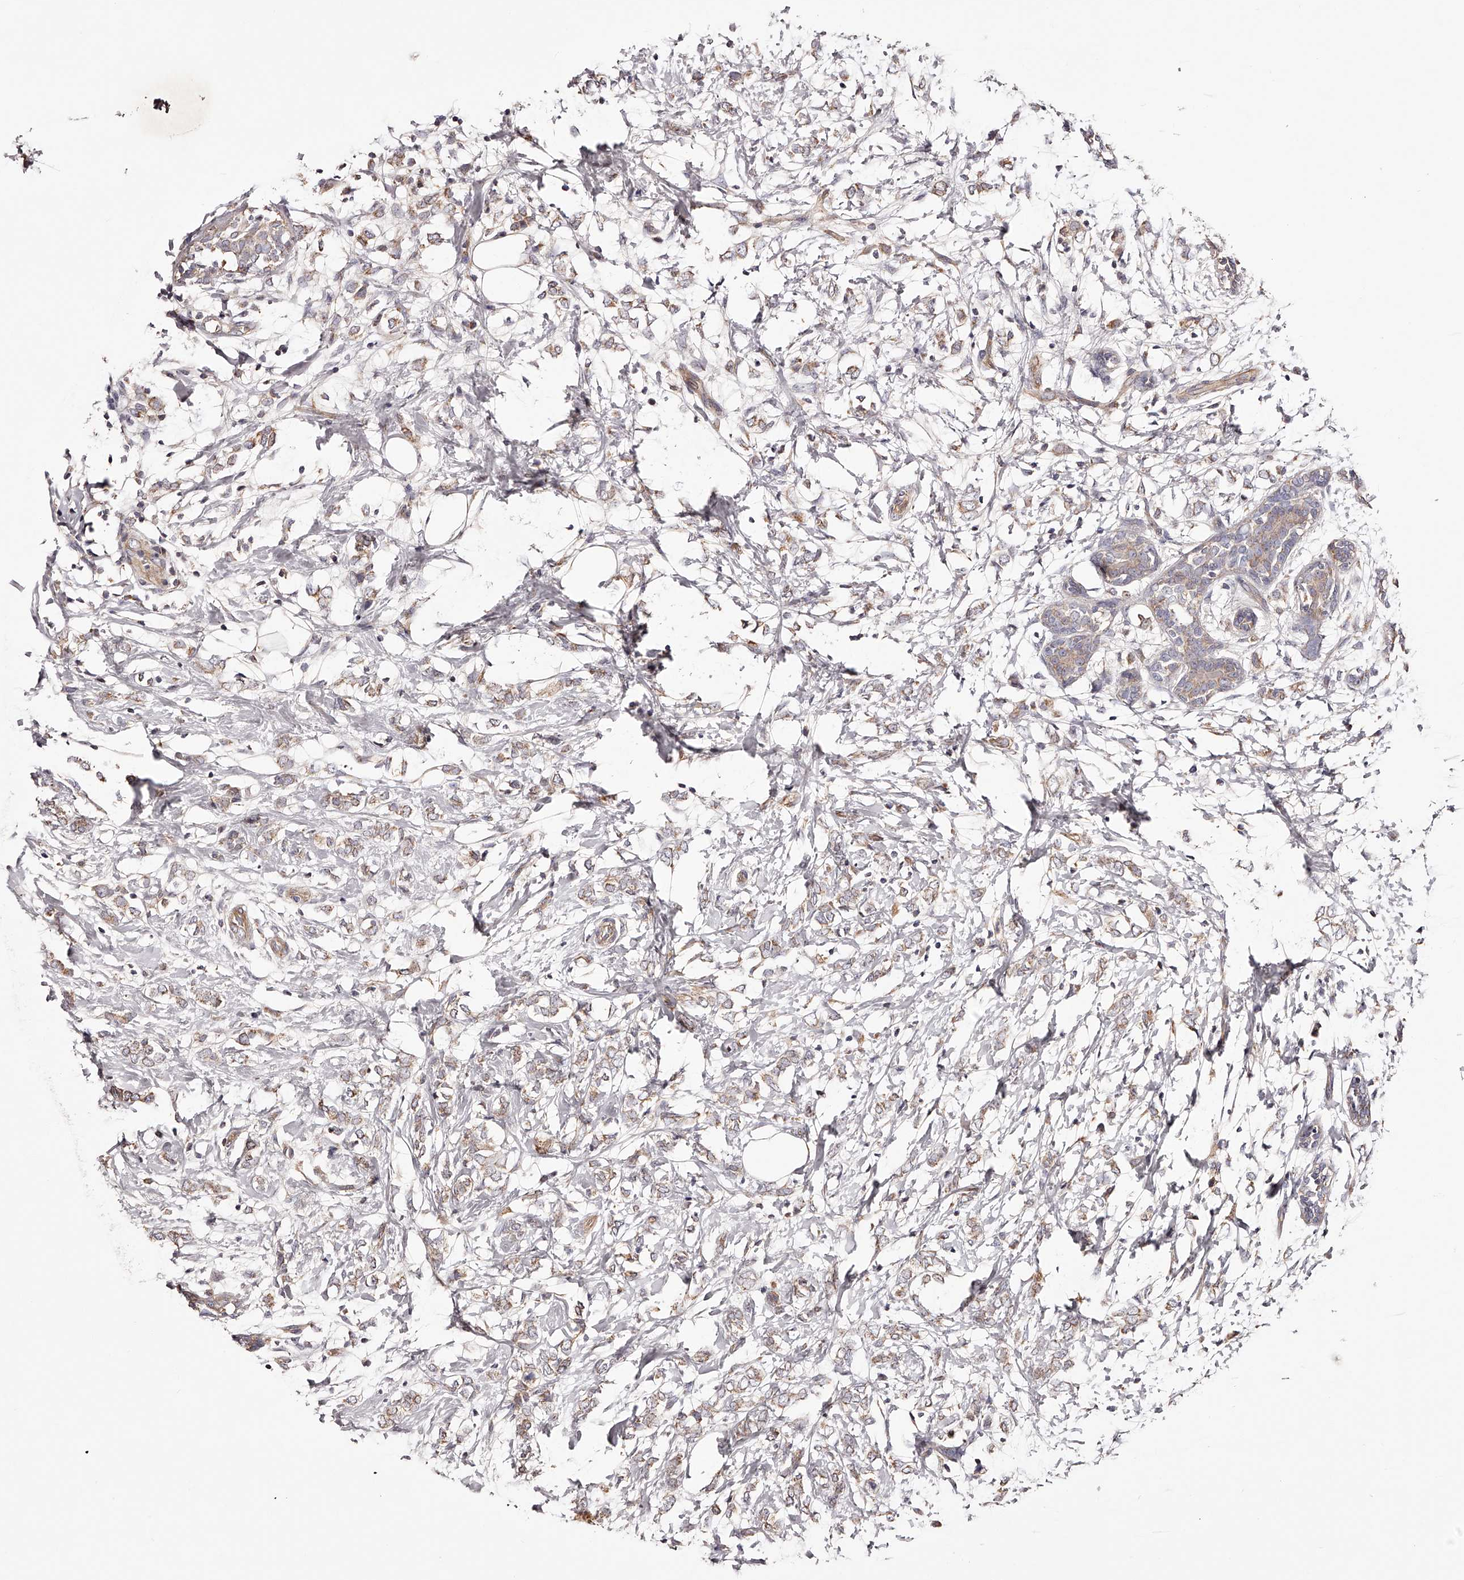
{"staining": {"intensity": "weak", "quantity": "25%-75%", "location": "cytoplasmic/membranous"}, "tissue": "breast cancer", "cell_type": "Tumor cells", "image_type": "cancer", "snomed": [{"axis": "morphology", "description": "Normal tissue, NOS"}, {"axis": "morphology", "description": "Lobular carcinoma"}, {"axis": "topography", "description": "Breast"}], "caption": "This micrograph exhibits immunohistochemistry staining of breast cancer, with low weak cytoplasmic/membranous expression in about 25%-75% of tumor cells.", "gene": "USP21", "patient": {"sex": "female", "age": 47}}